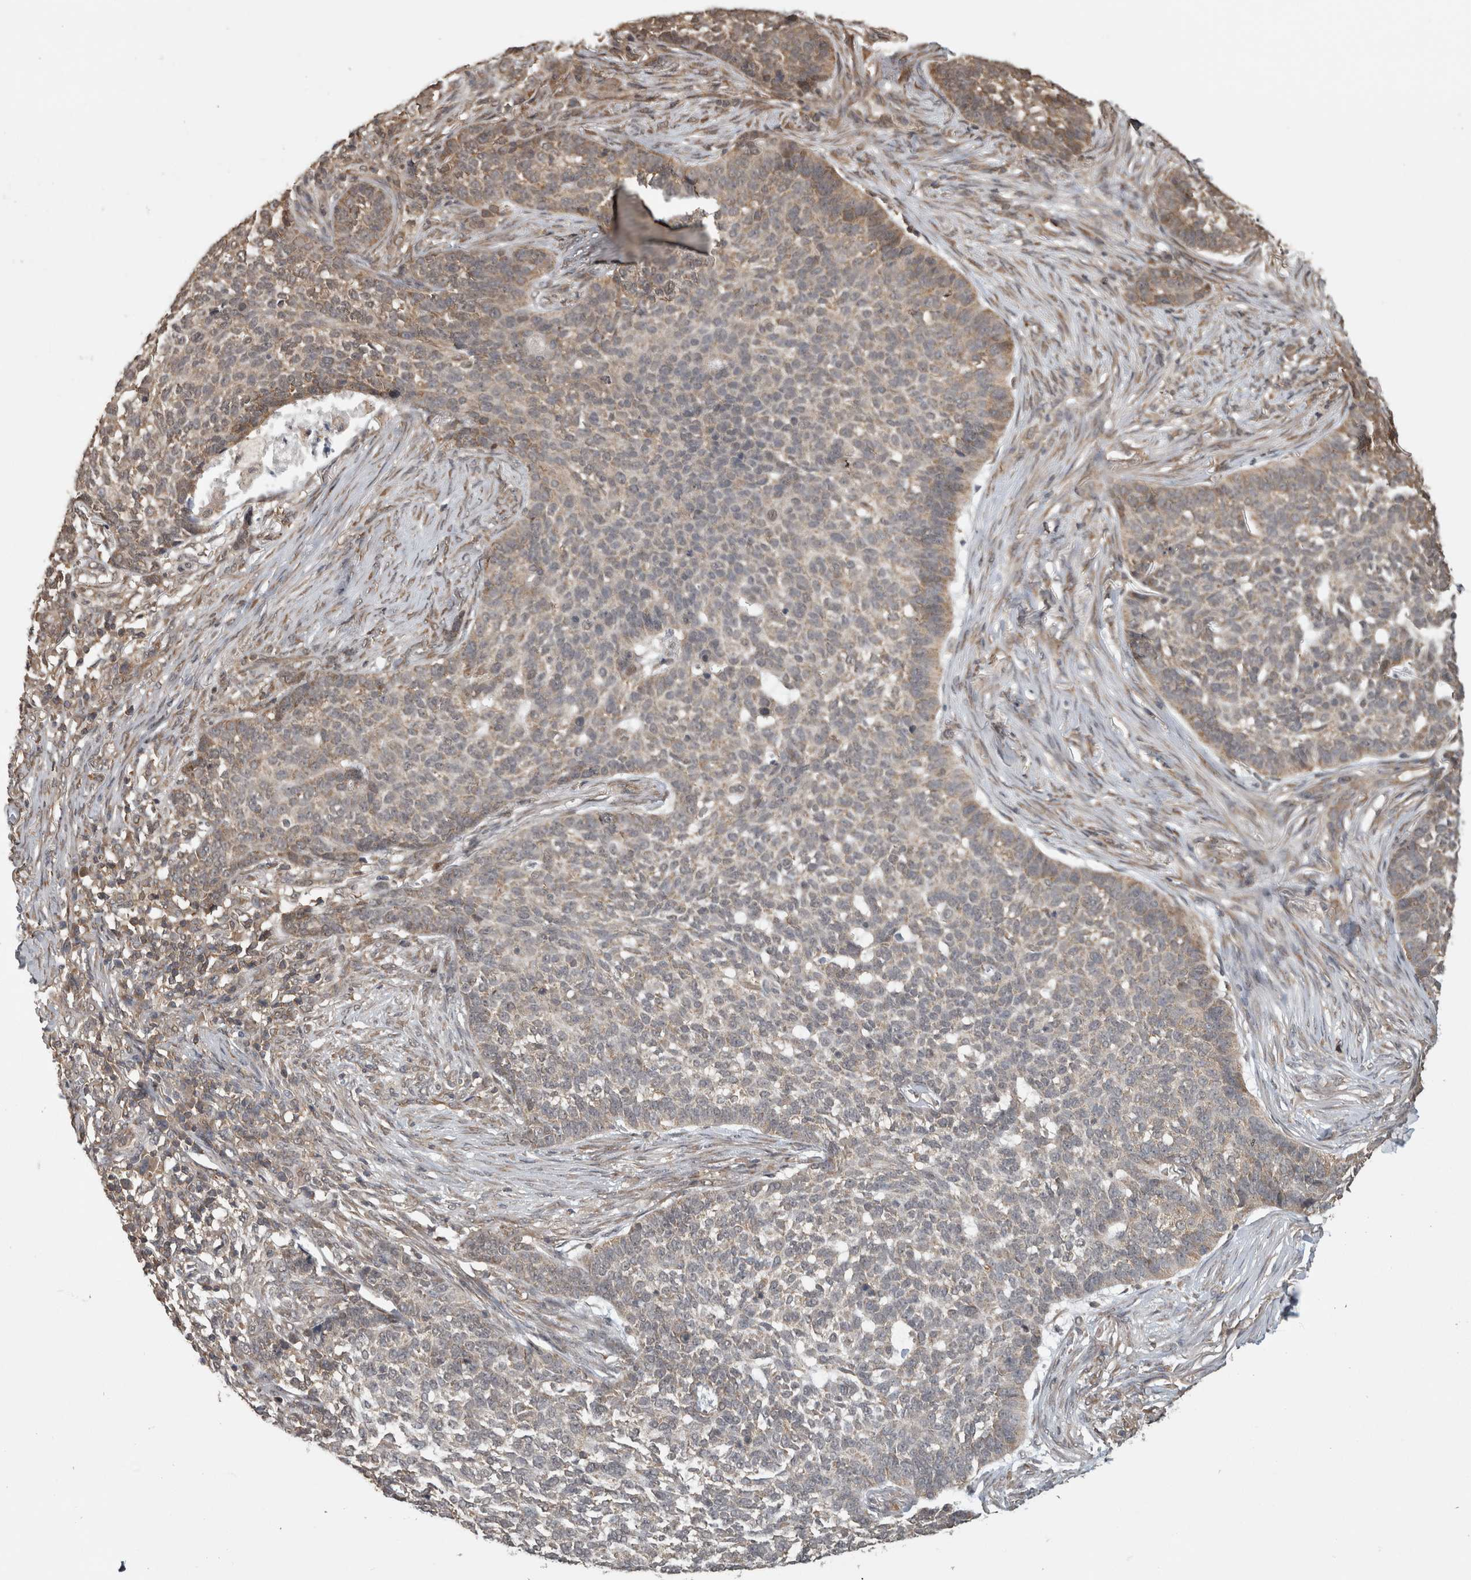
{"staining": {"intensity": "weak", "quantity": "25%-75%", "location": "cytoplasmic/membranous"}, "tissue": "skin cancer", "cell_type": "Tumor cells", "image_type": "cancer", "snomed": [{"axis": "morphology", "description": "Basal cell carcinoma"}, {"axis": "topography", "description": "Skin"}], "caption": "High-magnification brightfield microscopy of skin basal cell carcinoma stained with DAB (3,3'-diaminobenzidine) (brown) and counterstained with hematoxylin (blue). tumor cells exhibit weak cytoplasmic/membranous staining is identified in approximately25%-75% of cells.", "gene": "ATXN2", "patient": {"sex": "male", "age": 85}}